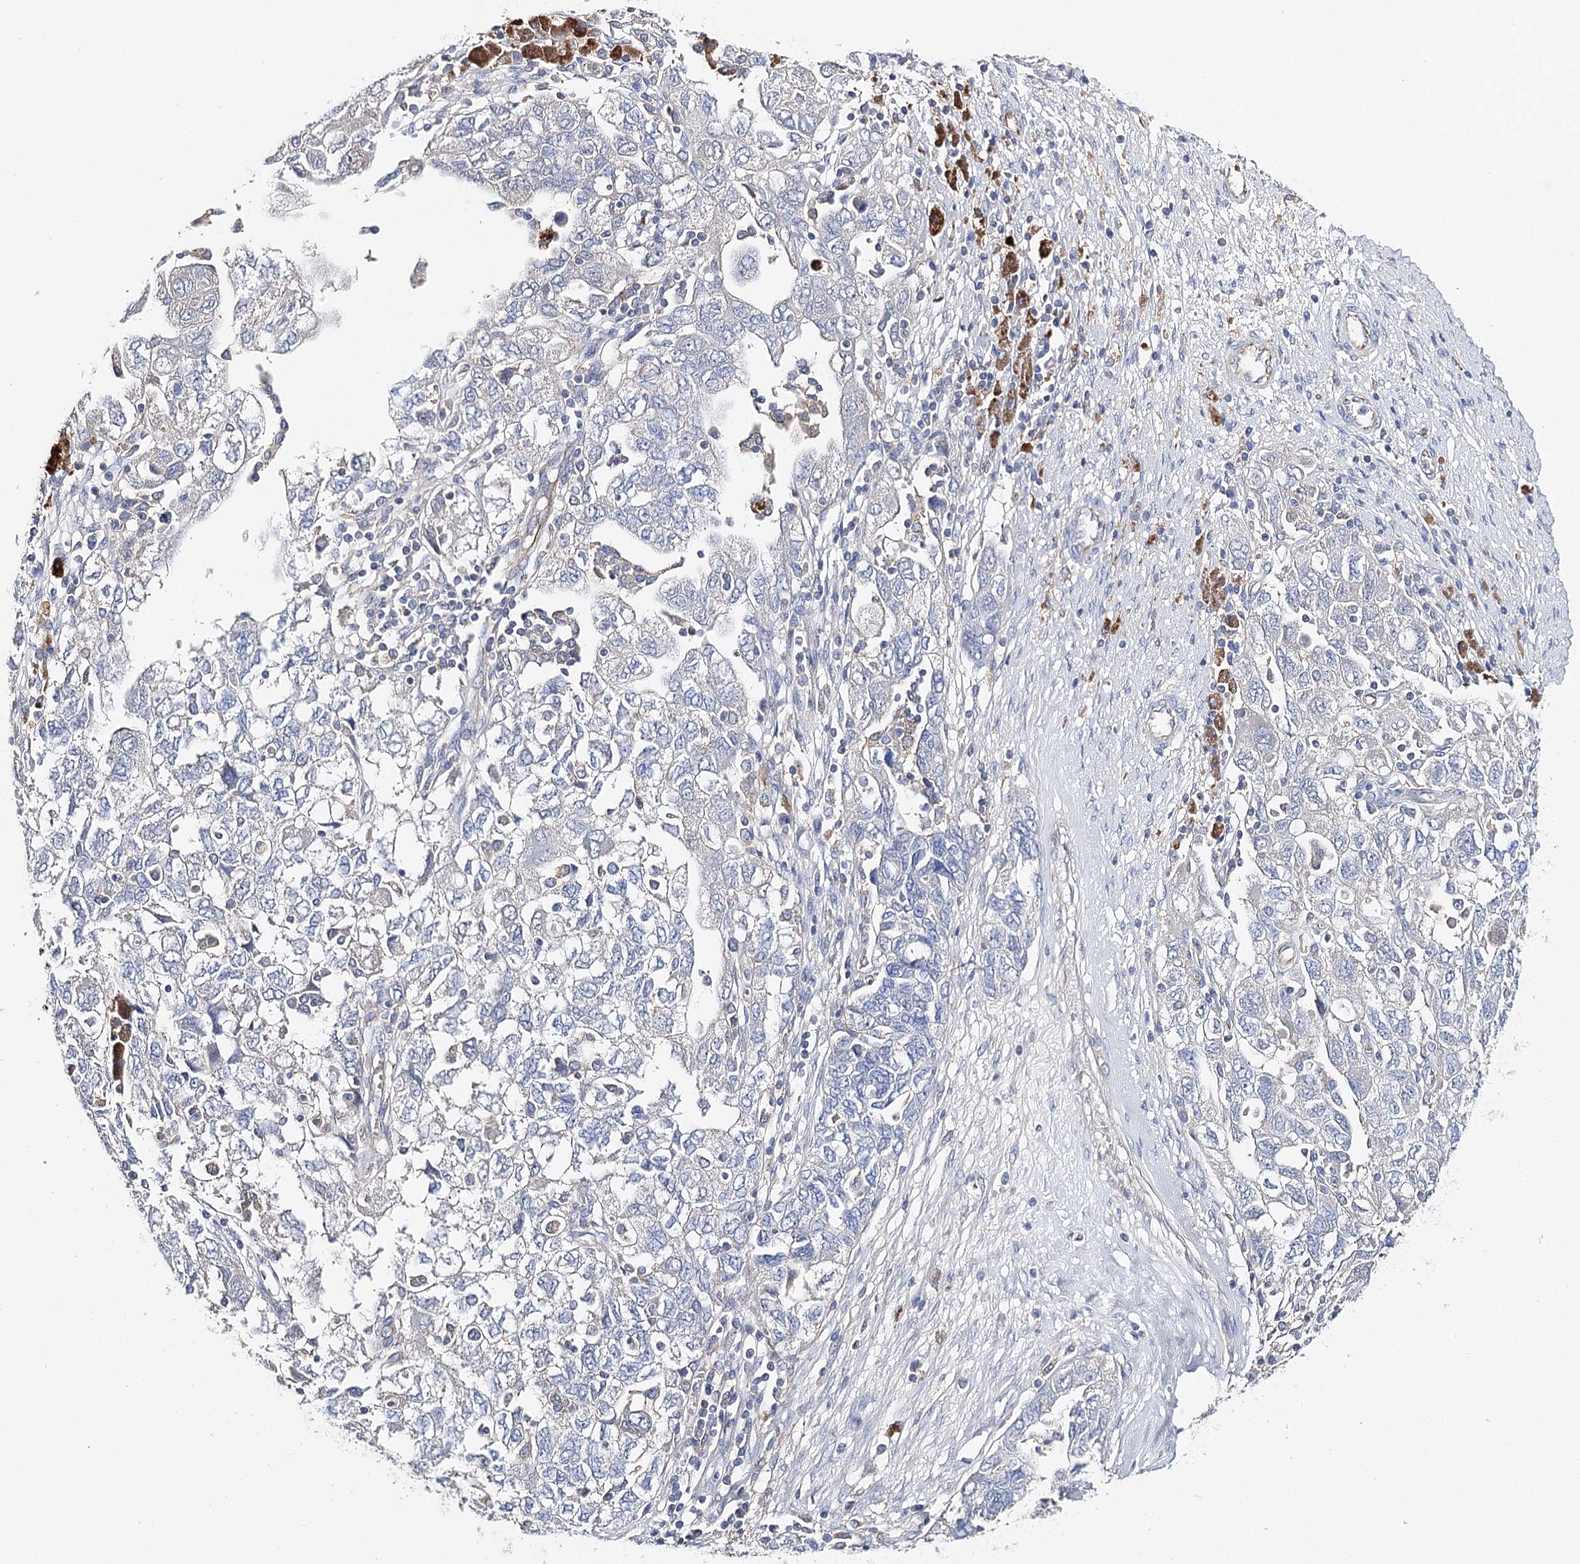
{"staining": {"intensity": "negative", "quantity": "none", "location": "none"}, "tissue": "ovarian cancer", "cell_type": "Tumor cells", "image_type": "cancer", "snomed": [{"axis": "morphology", "description": "Carcinoma, NOS"}, {"axis": "morphology", "description": "Cystadenocarcinoma, serous, NOS"}, {"axis": "topography", "description": "Ovary"}], "caption": "Photomicrograph shows no significant protein expression in tumor cells of carcinoma (ovarian). (Brightfield microscopy of DAB (3,3'-diaminobenzidine) immunohistochemistry (IHC) at high magnification).", "gene": "EPYC", "patient": {"sex": "female", "age": 69}}